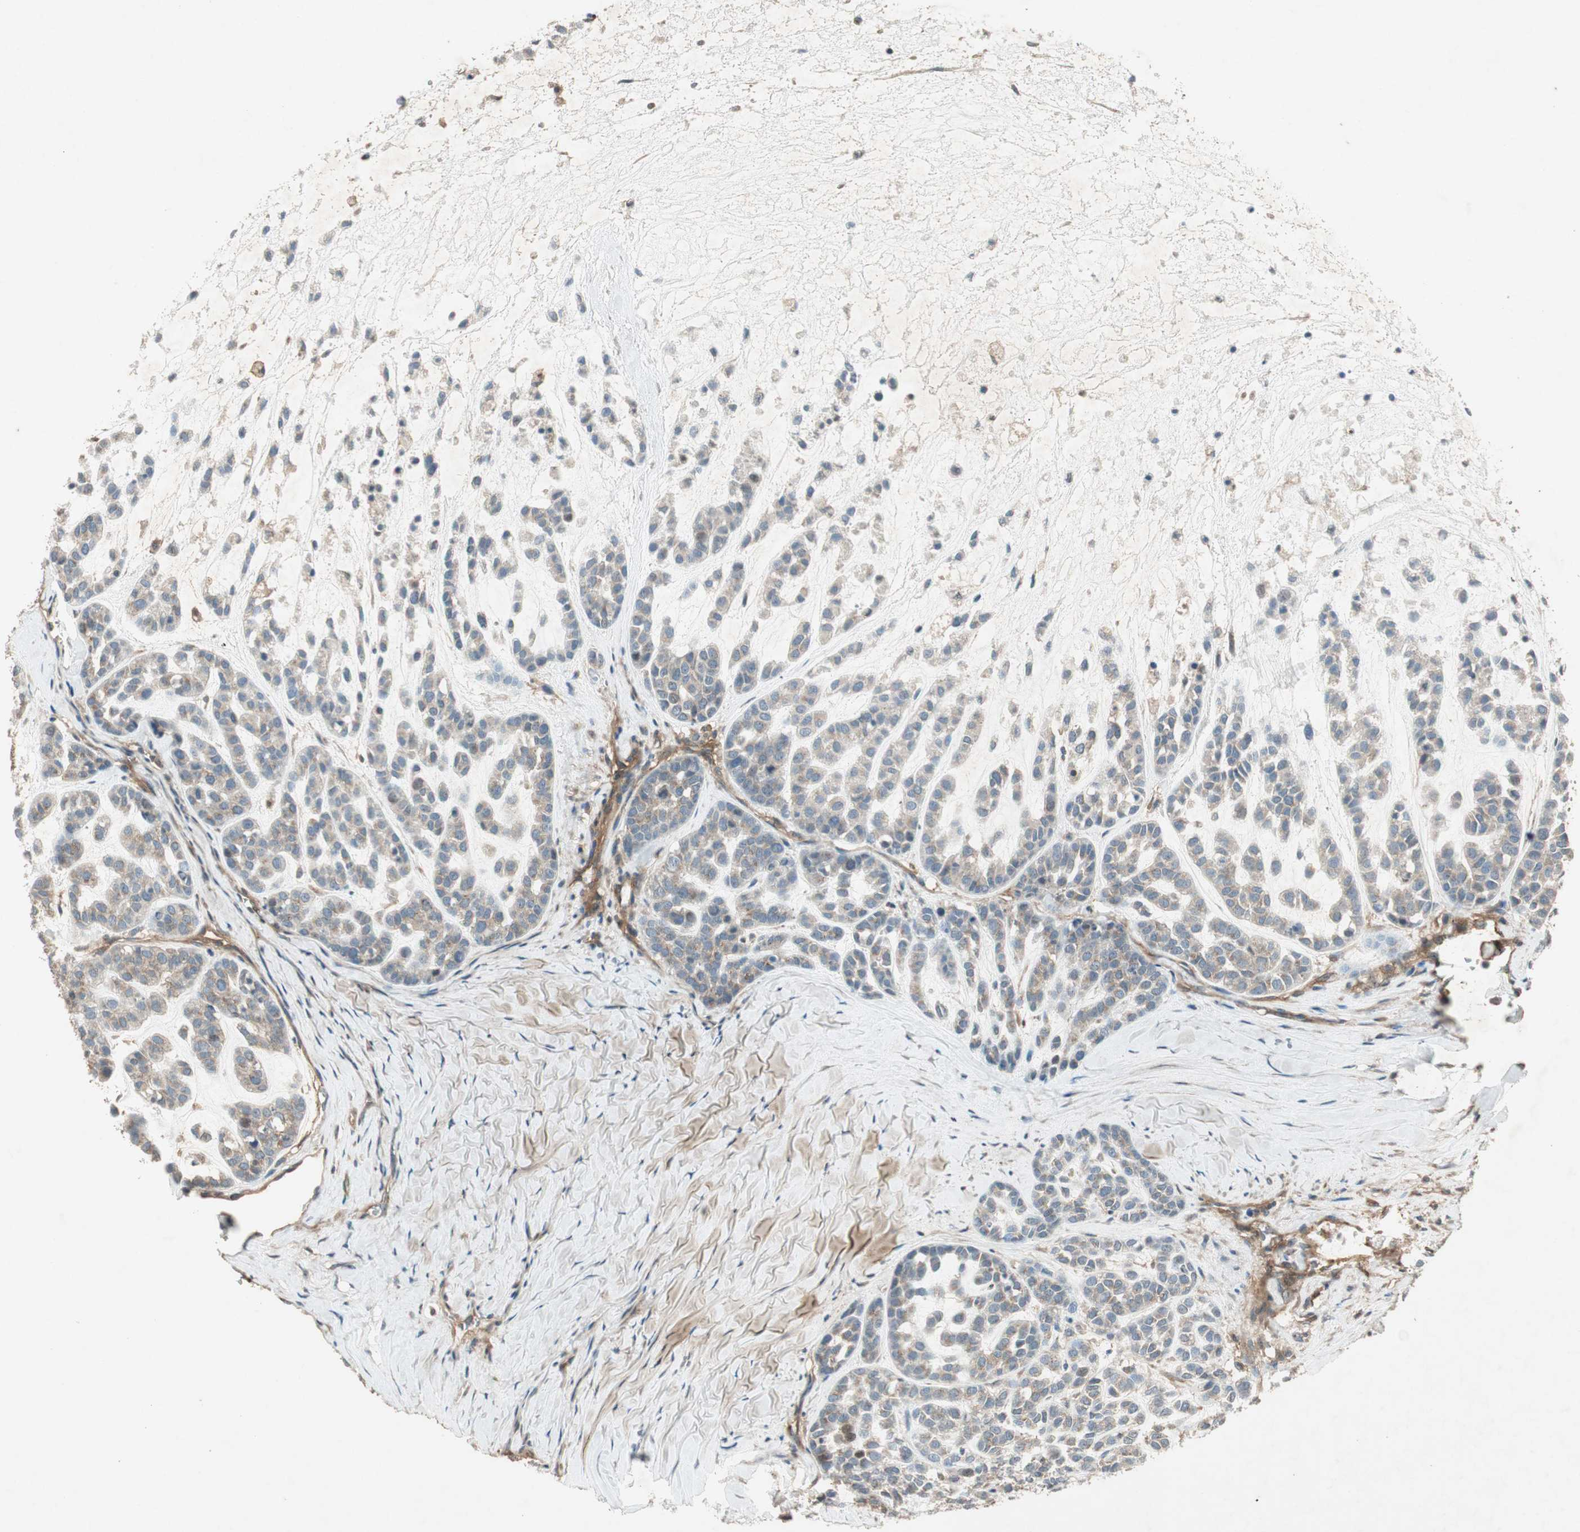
{"staining": {"intensity": "weak", "quantity": ">75%", "location": "cytoplasmic/membranous"}, "tissue": "head and neck cancer", "cell_type": "Tumor cells", "image_type": "cancer", "snomed": [{"axis": "morphology", "description": "Adenocarcinoma, NOS"}, {"axis": "morphology", "description": "Adenoma, NOS"}, {"axis": "topography", "description": "Head-Neck"}], "caption": "This histopathology image reveals head and neck adenocarcinoma stained with immunohistochemistry (IHC) to label a protein in brown. The cytoplasmic/membranous of tumor cells show weak positivity for the protein. Nuclei are counter-stained blue.", "gene": "BTN3A3", "patient": {"sex": "female", "age": 55}}